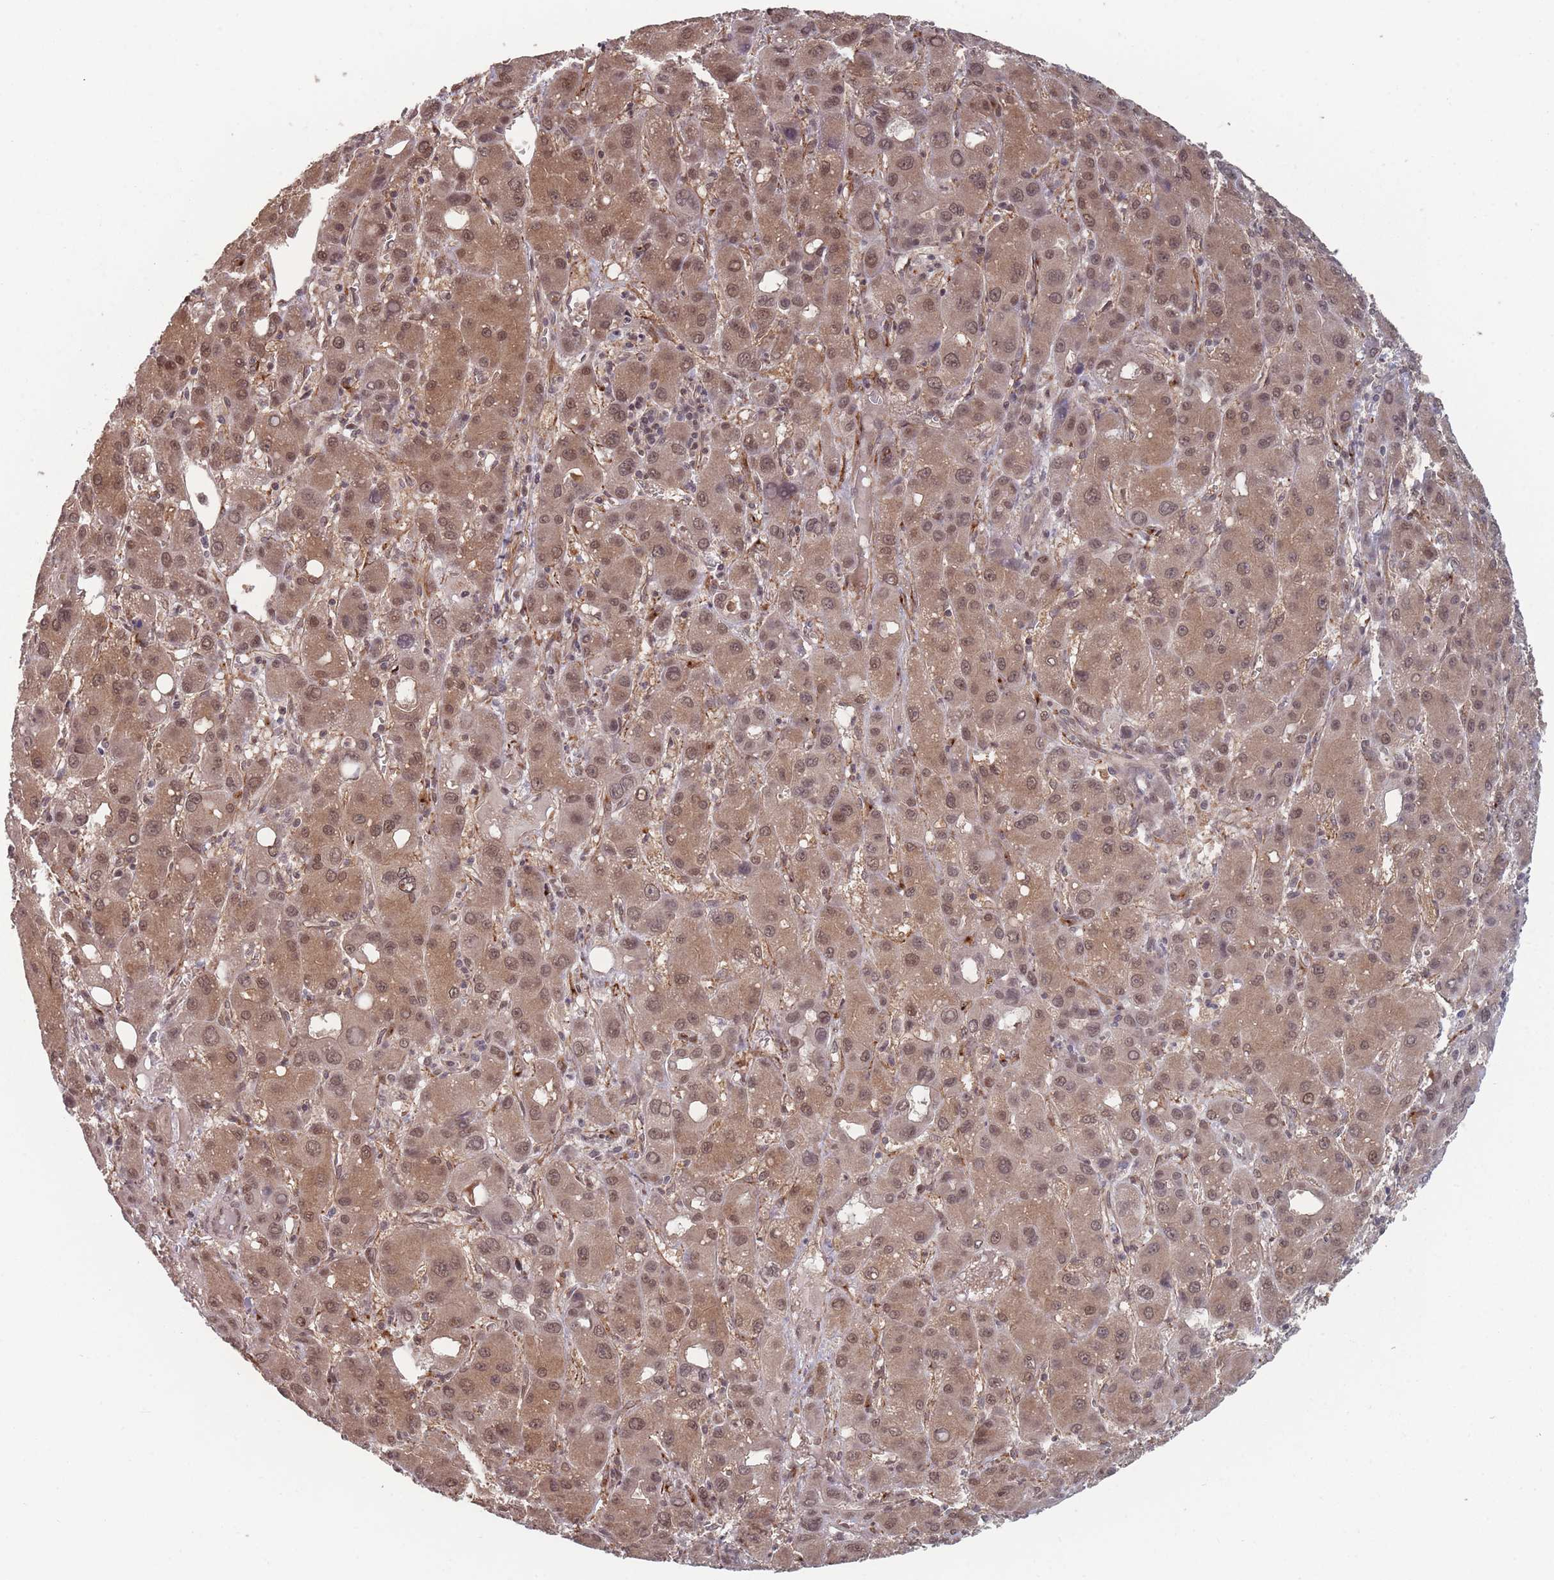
{"staining": {"intensity": "moderate", "quantity": ">75%", "location": "cytoplasmic/membranous,nuclear"}, "tissue": "liver cancer", "cell_type": "Tumor cells", "image_type": "cancer", "snomed": [{"axis": "morphology", "description": "Carcinoma, Hepatocellular, NOS"}, {"axis": "topography", "description": "Liver"}], "caption": "Immunohistochemistry histopathology image of neoplastic tissue: liver cancer stained using immunohistochemistry demonstrates medium levels of moderate protein expression localized specifically in the cytoplasmic/membranous and nuclear of tumor cells, appearing as a cytoplasmic/membranous and nuclear brown color.", "gene": "CNTRL", "patient": {"sex": "male", "age": 55}}